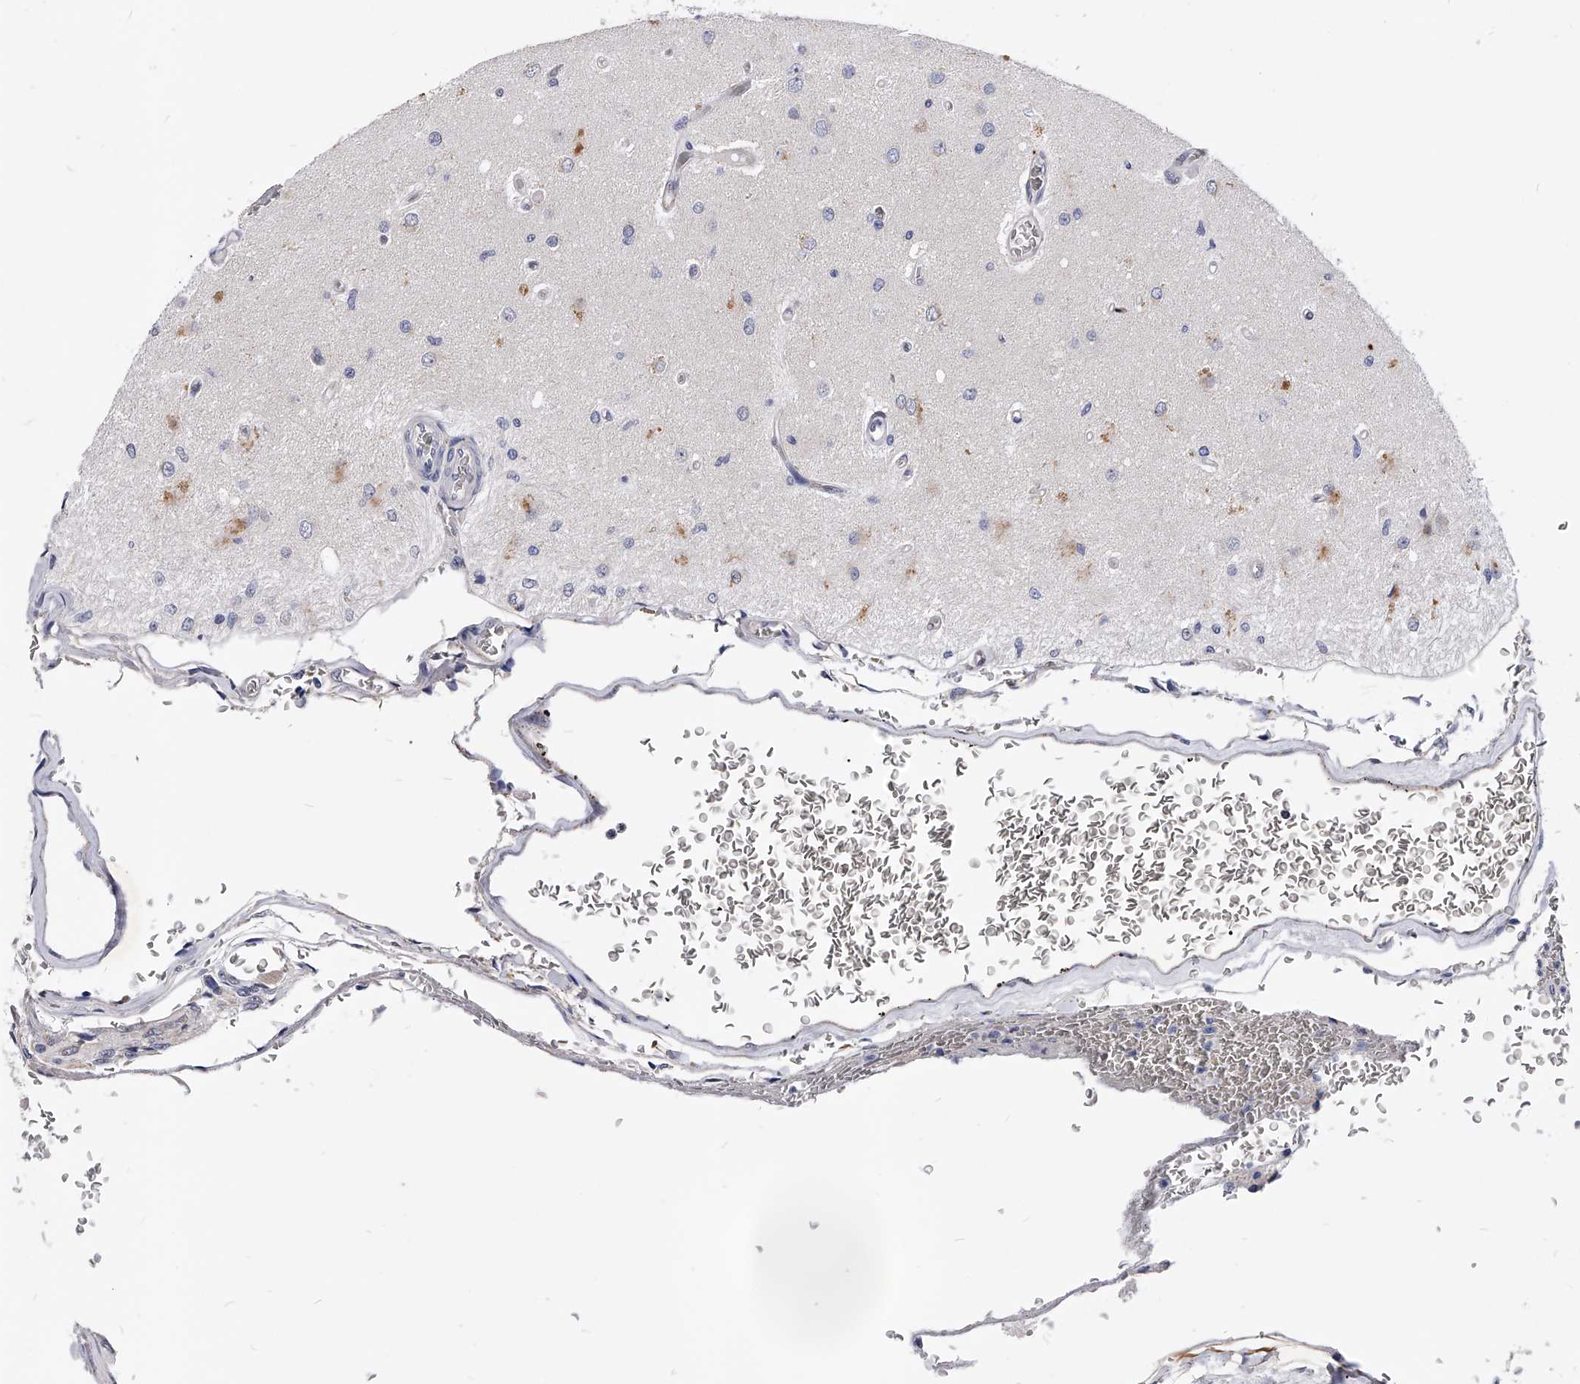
{"staining": {"intensity": "negative", "quantity": "none", "location": "none"}, "tissue": "glioma", "cell_type": "Tumor cells", "image_type": "cancer", "snomed": [{"axis": "morphology", "description": "Normal tissue, NOS"}, {"axis": "morphology", "description": "Glioma, malignant, High grade"}, {"axis": "topography", "description": "Cerebral cortex"}], "caption": "Tumor cells show no significant staining in glioma. (IHC, brightfield microscopy, high magnification).", "gene": "ZNF529", "patient": {"sex": "male", "age": 77}}